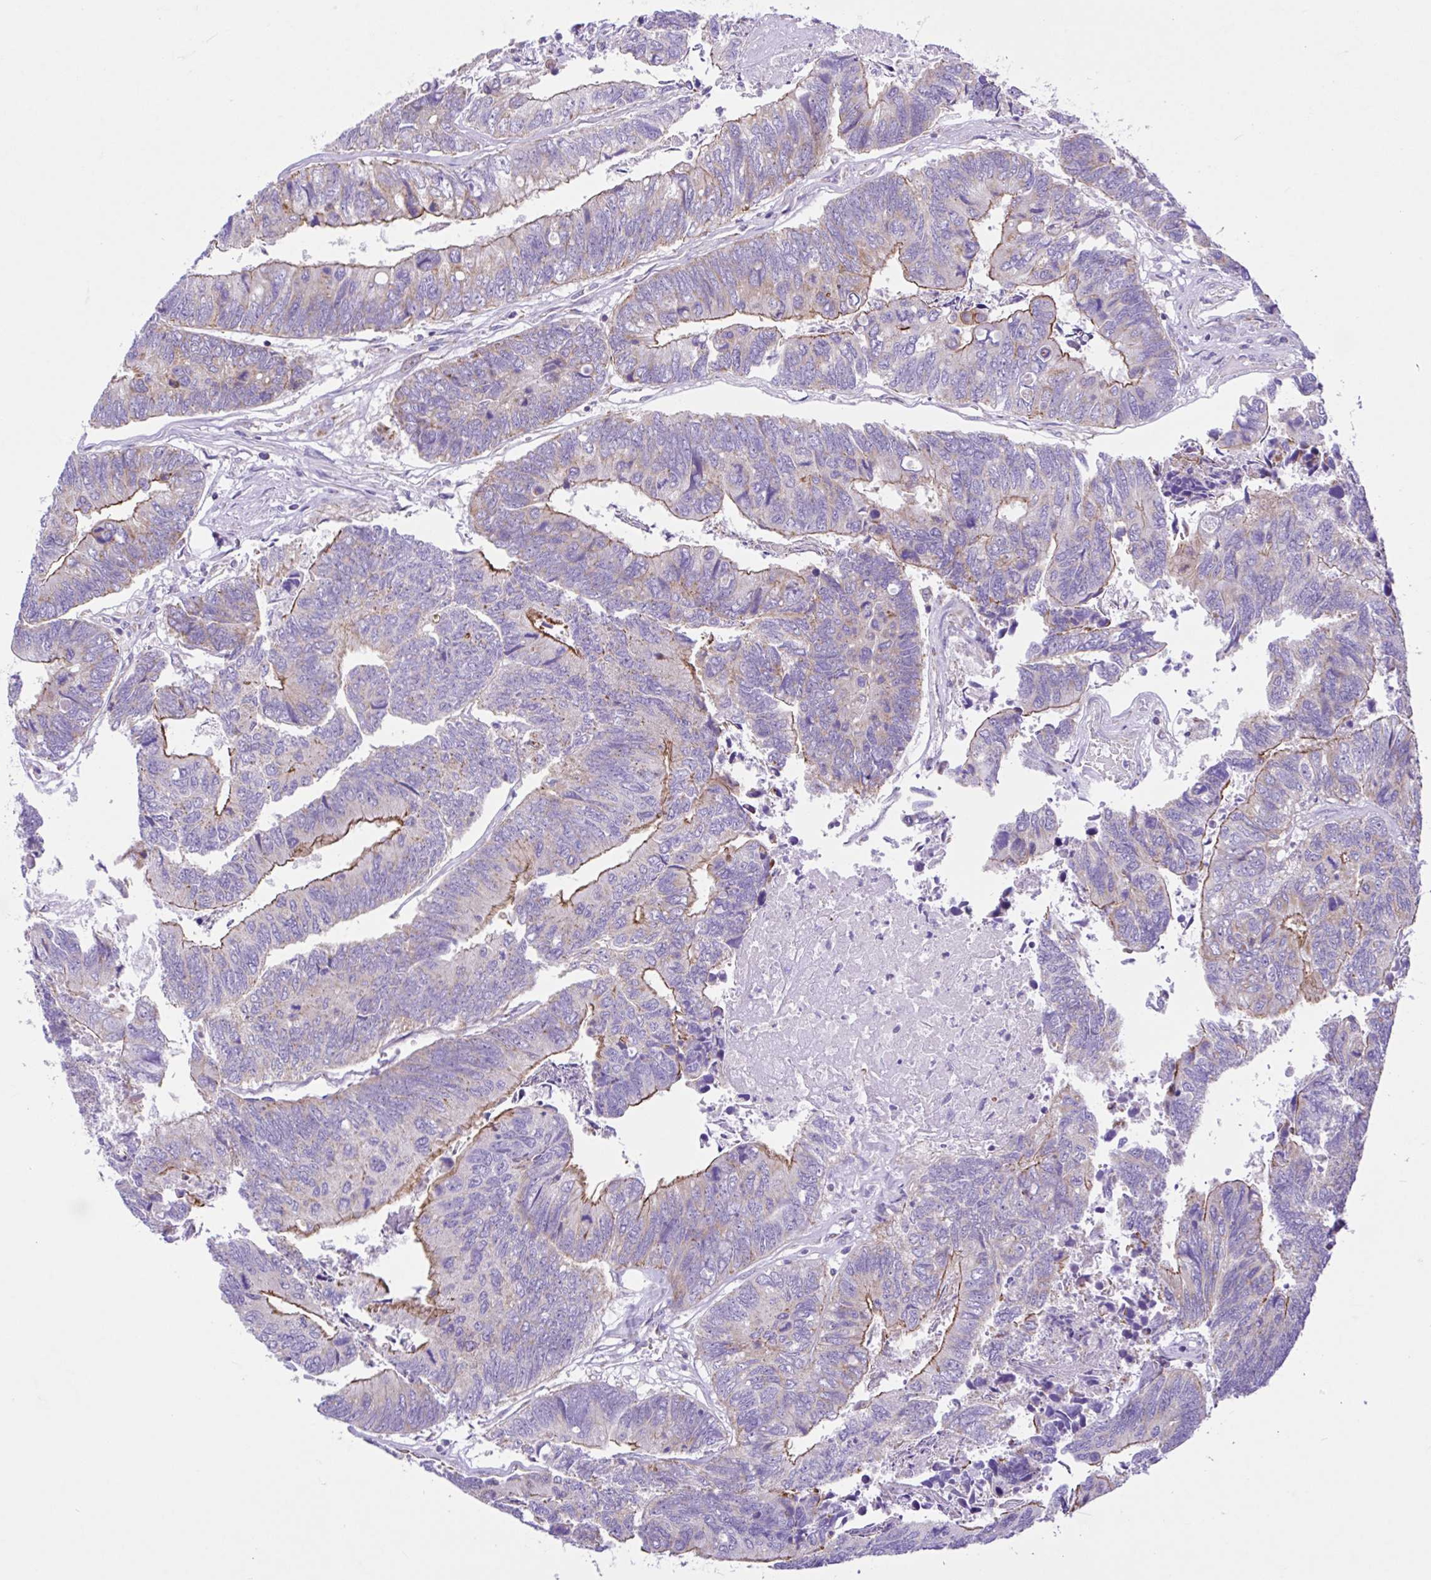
{"staining": {"intensity": "moderate", "quantity": "25%-75%", "location": "cytoplasmic/membranous"}, "tissue": "colorectal cancer", "cell_type": "Tumor cells", "image_type": "cancer", "snomed": [{"axis": "morphology", "description": "Adenocarcinoma, NOS"}, {"axis": "topography", "description": "Colon"}], "caption": "Brown immunohistochemical staining in colorectal cancer demonstrates moderate cytoplasmic/membranous positivity in approximately 25%-75% of tumor cells. The staining is performed using DAB (3,3'-diaminobenzidine) brown chromogen to label protein expression. The nuclei are counter-stained blue using hematoxylin.", "gene": "NDUFS2", "patient": {"sex": "female", "age": 67}}